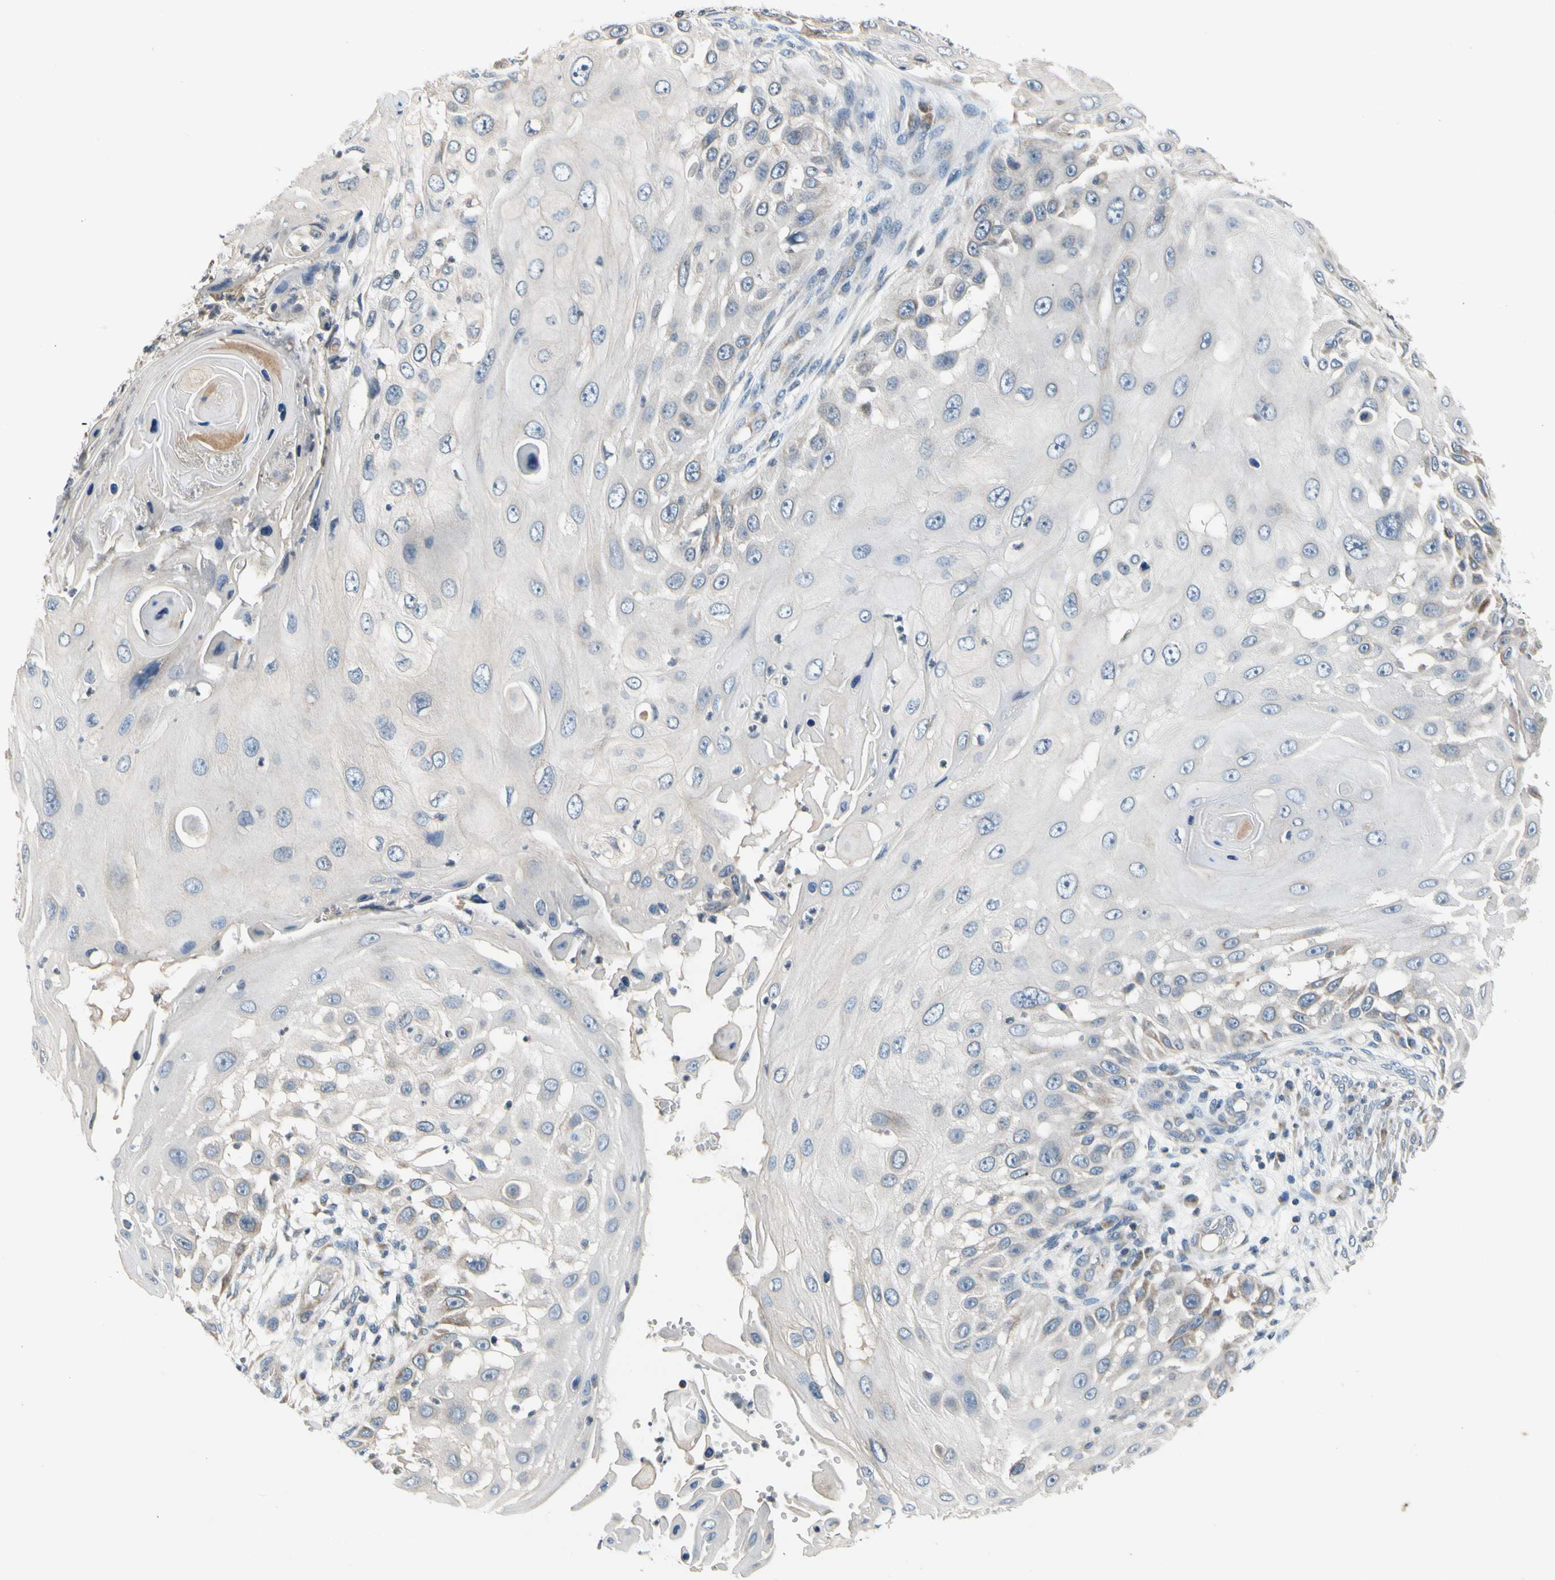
{"staining": {"intensity": "weak", "quantity": "<25%", "location": "cytoplasmic/membranous"}, "tissue": "skin cancer", "cell_type": "Tumor cells", "image_type": "cancer", "snomed": [{"axis": "morphology", "description": "Squamous cell carcinoma, NOS"}, {"axis": "topography", "description": "Skin"}], "caption": "Skin cancer was stained to show a protein in brown. There is no significant expression in tumor cells.", "gene": "SOX30", "patient": {"sex": "female", "age": 44}}